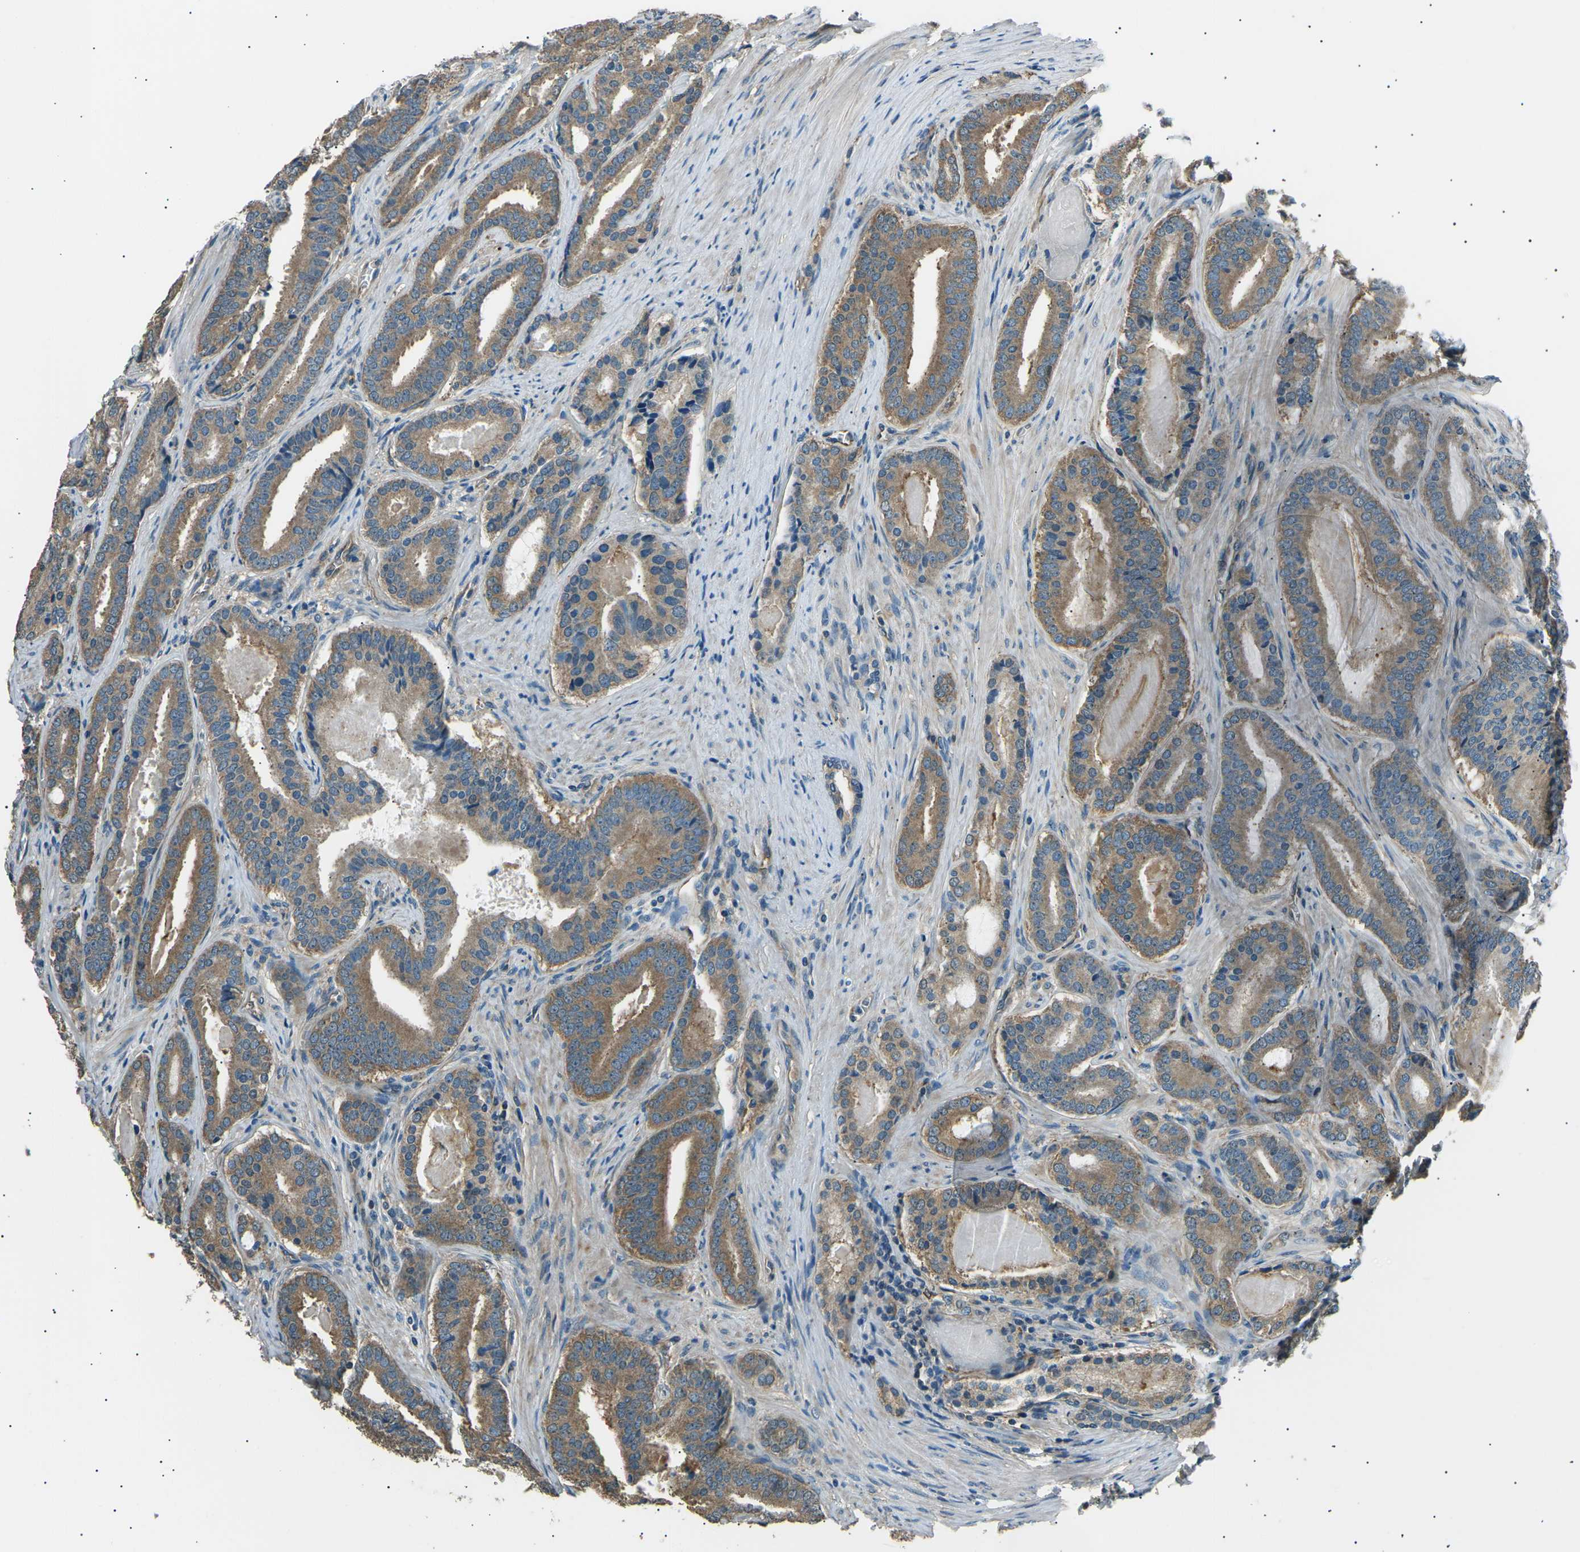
{"staining": {"intensity": "moderate", "quantity": ">75%", "location": "cytoplasmic/membranous"}, "tissue": "prostate cancer", "cell_type": "Tumor cells", "image_type": "cancer", "snomed": [{"axis": "morphology", "description": "Adenocarcinoma, High grade"}, {"axis": "topography", "description": "Prostate"}], "caption": "Immunohistochemical staining of prostate cancer demonstrates moderate cytoplasmic/membranous protein staining in approximately >75% of tumor cells. Nuclei are stained in blue.", "gene": "SLK", "patient": {"sex": "male", "age": 60}}